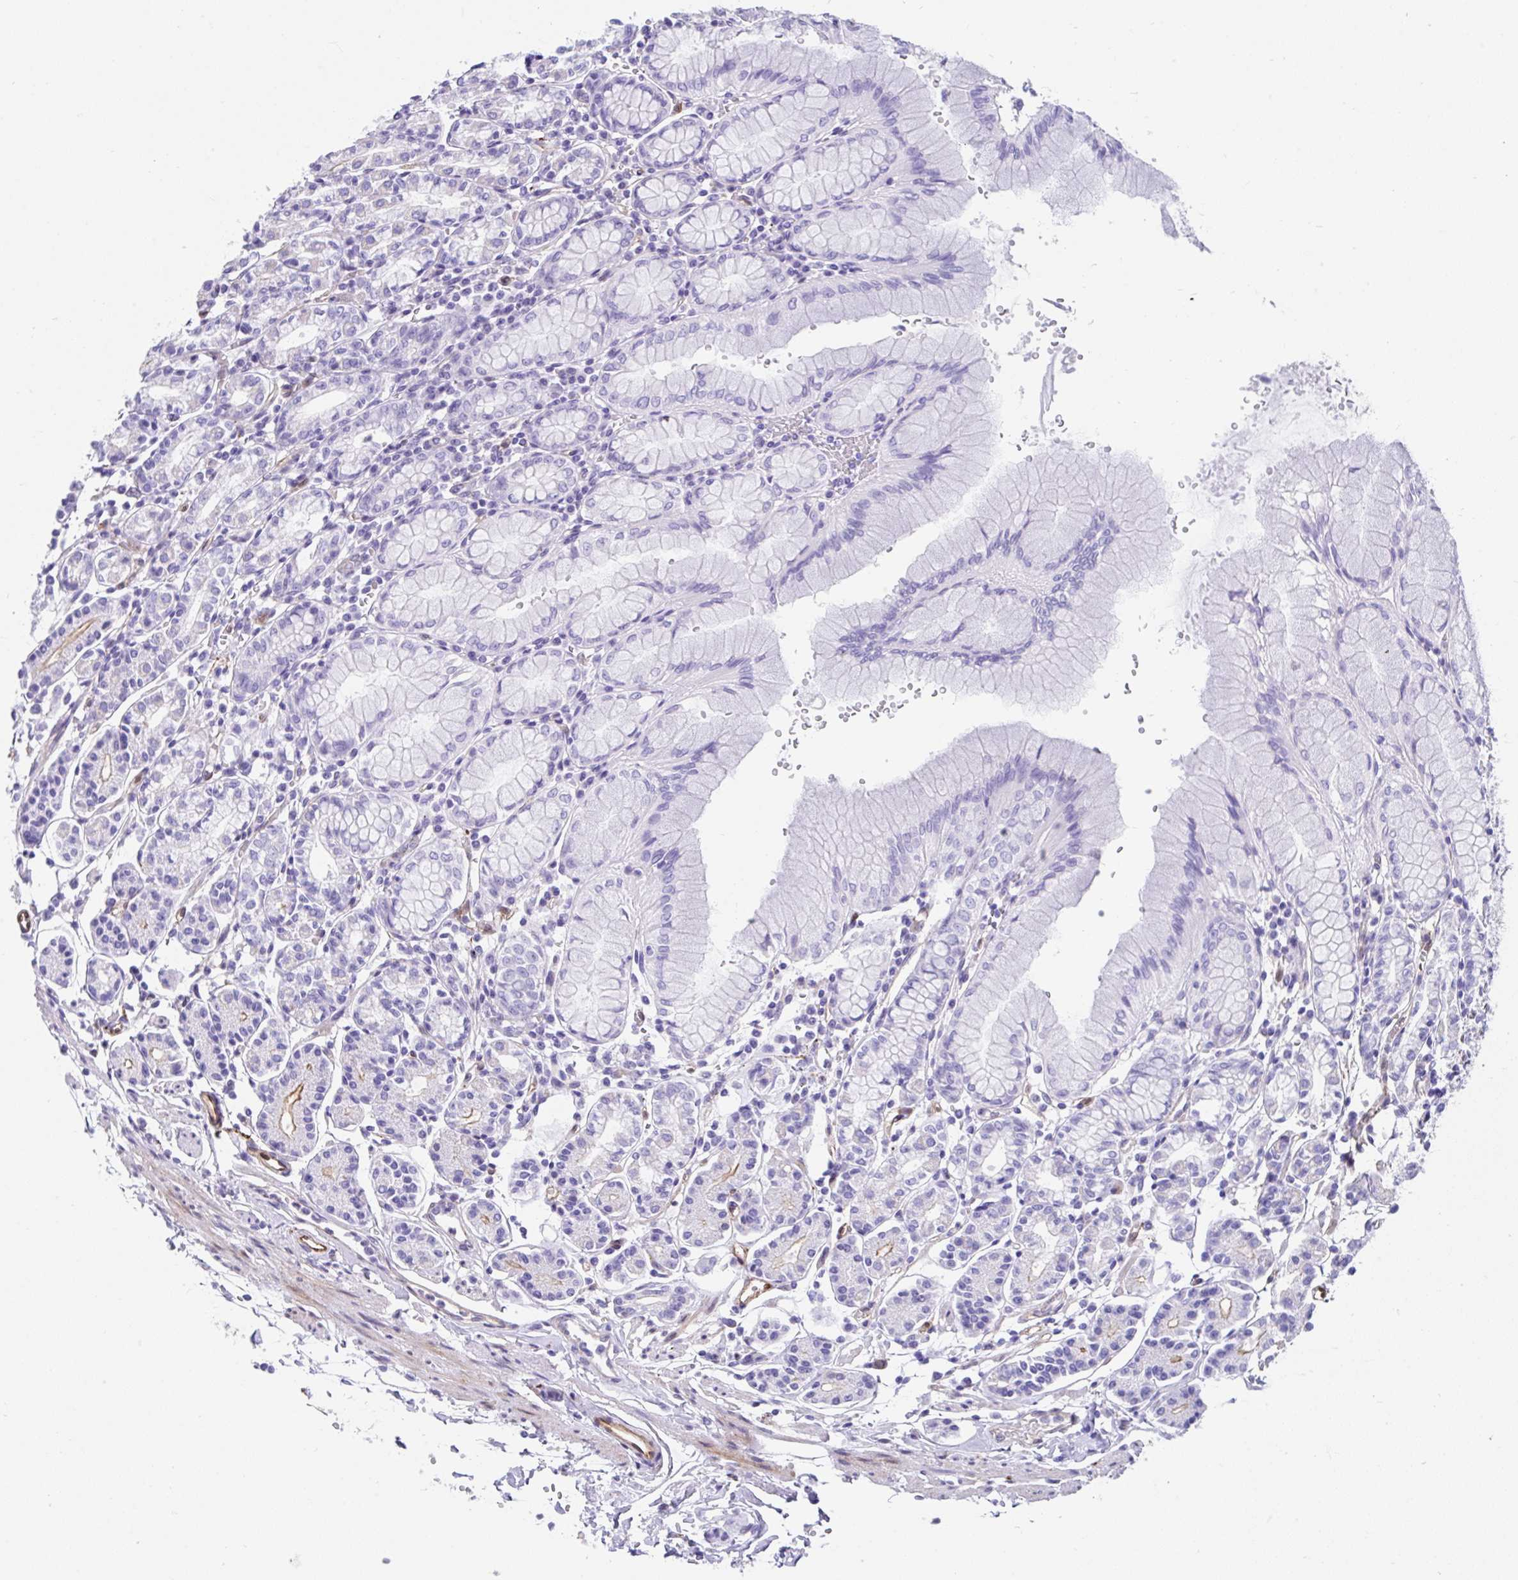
{"staining": {"intensity": "strong", "quantity": "<25%", "location": "cytoplasmic/membranous"}, "tissue": "stomach", "cell_type": "Glandular cells", "image_type": "normal", "snomed": [{"axis": "morphology", "description": "Normal tissue, NOS"}, {"axis": "topography", "description": "Stomach"}], "caption": "DAB (3,3'-diaminobenzidine) immunohistochemical staining of benign stomach reveals strong cytoplasmic/membranous protein staining in about <25% of glandular cells. Nuclei are stained in blue.", "gene": "FAM107A", "patient": {"sex": "female", "age": 62}}